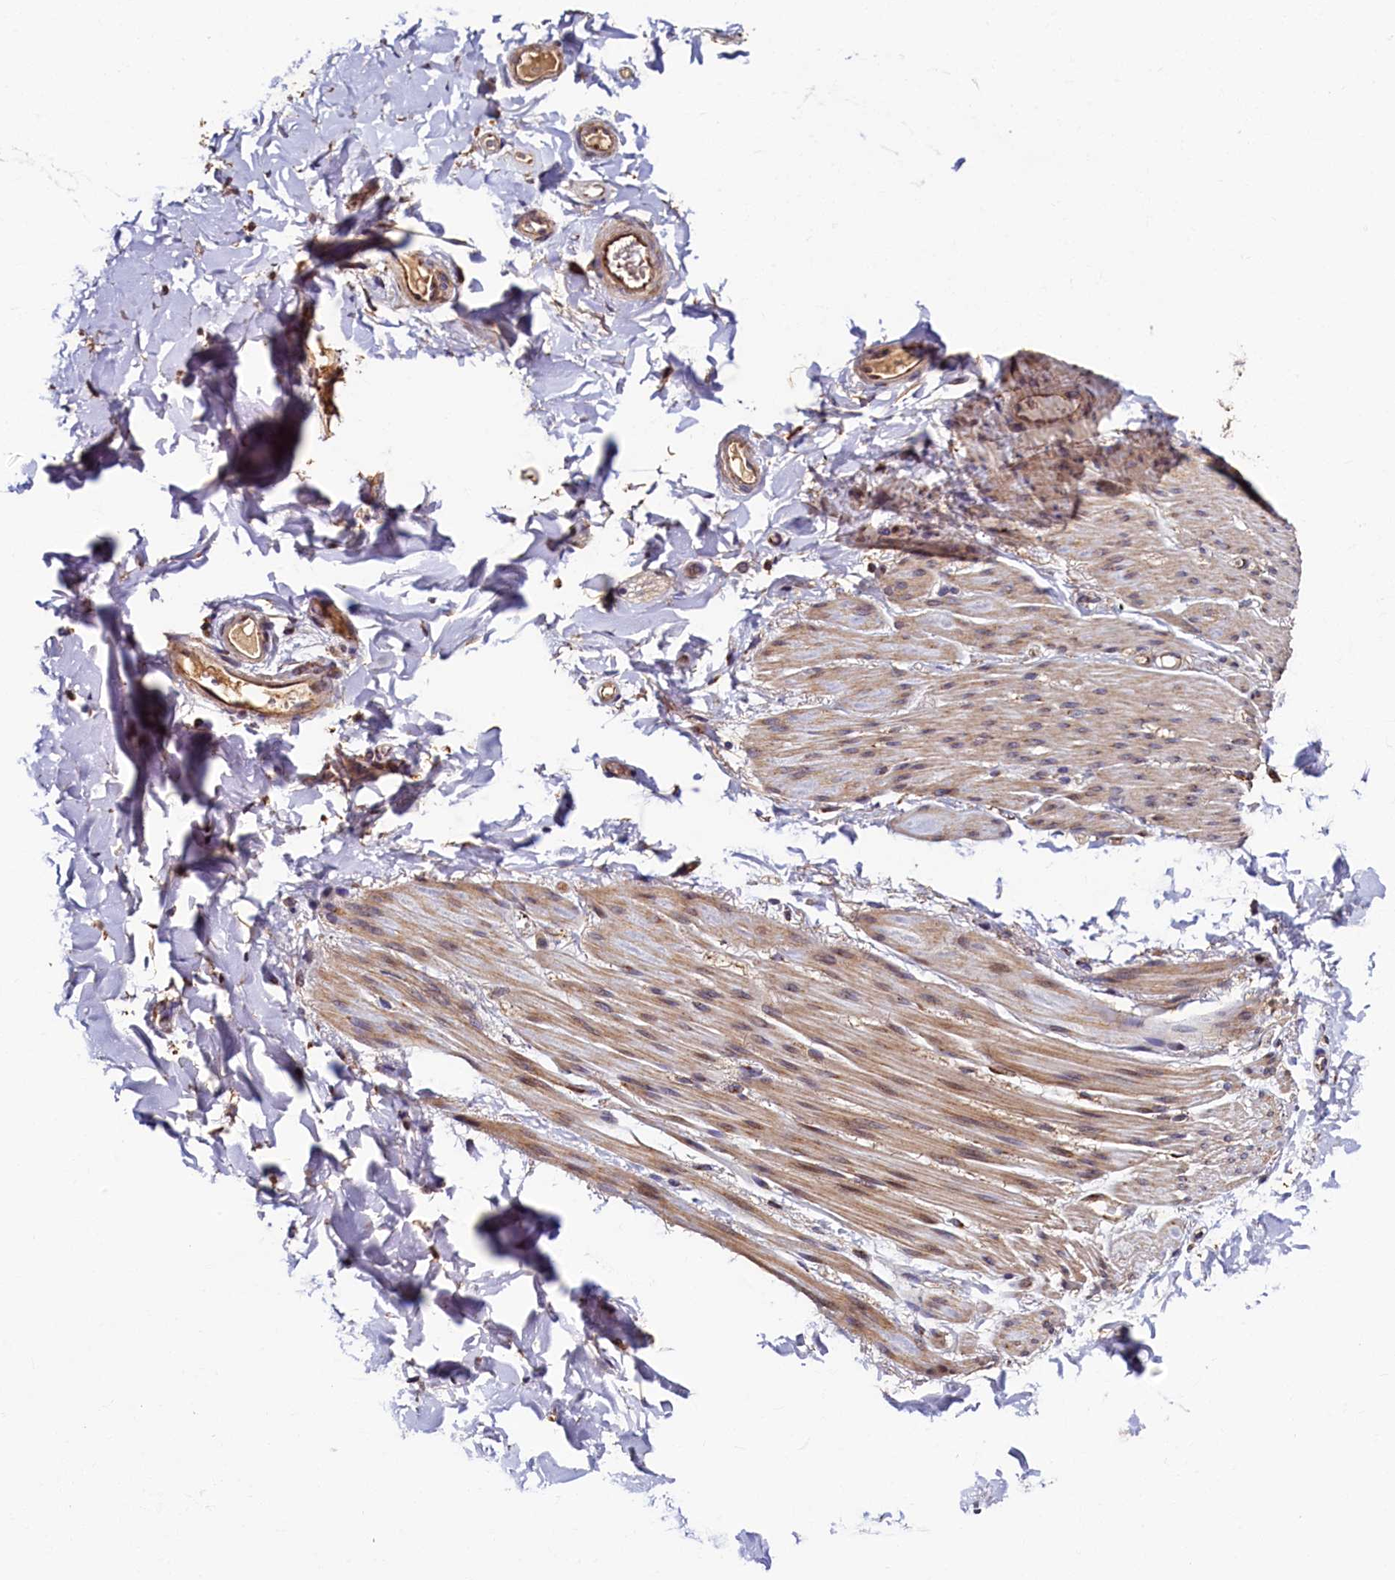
{"staining": {"intensity": "strong", "quantity": "25%-75%", "location": "cytoplasmic/membranous,nuclear"}, "tissue": "adipose tissue", "cell_type": "Adipocytes", "image_type": "normal", "snomed": [{"axis": "morphology", "description": "Normal tissue, NOS"}, {"axis": "topography", "description": "Colon"}, {"axis": "topography", "description": "Peripheral nerve tissue"}], "caption": "Immunohistochemical staining of benign adipose tissue demonstrates 25%-75% levels of strong cytoplasmic/membranous,nuclear protein positivity in about 25%-75% of adipocytes. (DAB (3,3'-diaminobenzidine) IHC with brightfield microscopy, high magnification).", "gene": "NCKAP5L", "patient": {"sex": "female", "age": 61}}